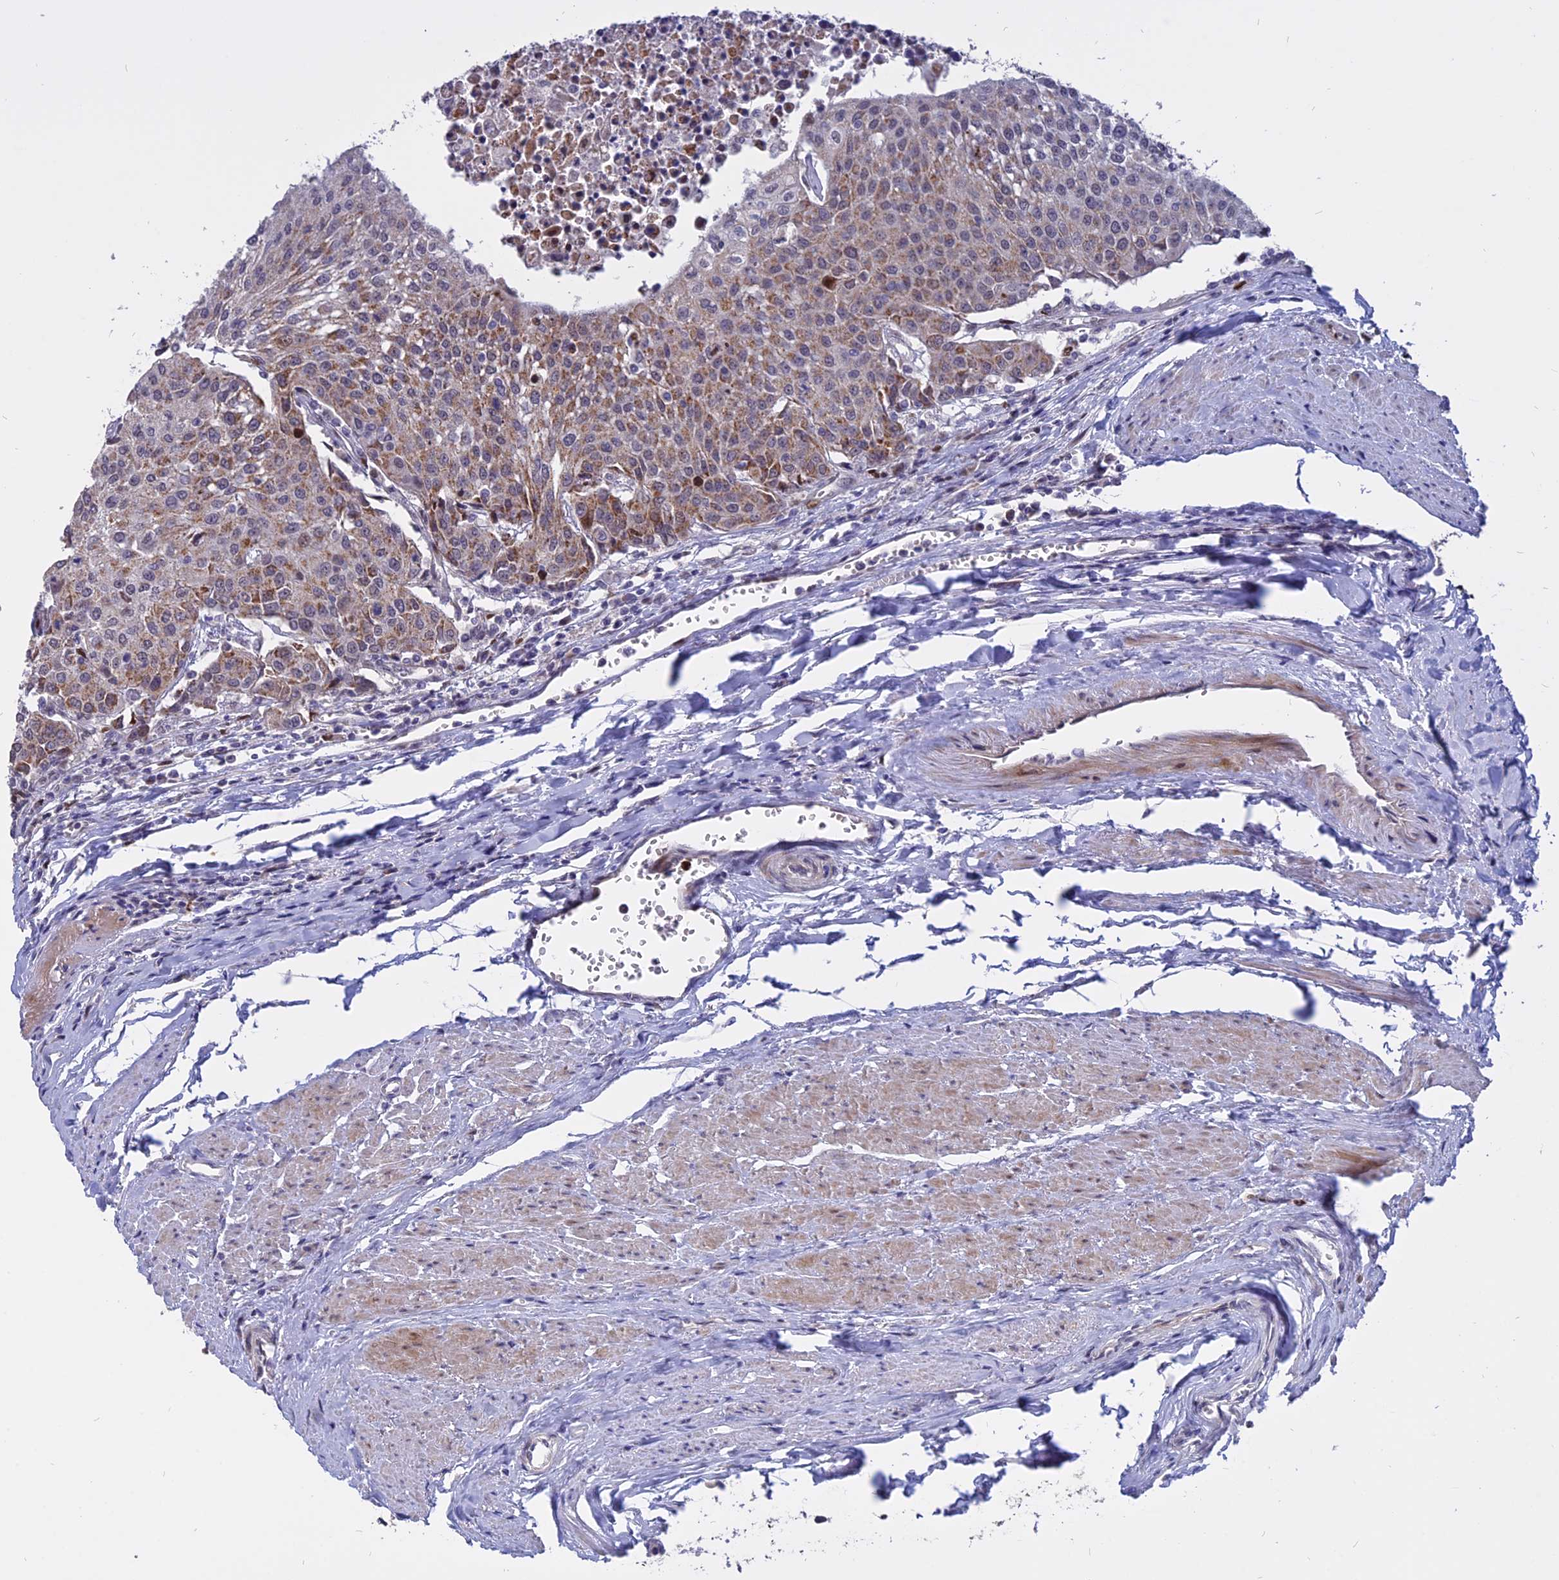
{"staining": {"intensity": "moderate", "quantity": "25%-75%", "location": "cytoplasmic/membranous,nuclear"}, "tissue": "urothelial cancer", "cell_type": "Tumor cells", "image_type": "cancer", "snomed": [{"axis": "morphology", "description": "Urothelial carcinoma, High grade"}, {"axis": "topography", "description": "Urinary bladder"}], "caption": "Immunohistochemical staining of urothelial cancer demonstrates medium levels of moderate cytoplasmic/membranous and nuclear expression in approximately 25%-75% of tumor cells.", "gene": "TMEM263", "patient": {"sex": "female", "age": 85}}